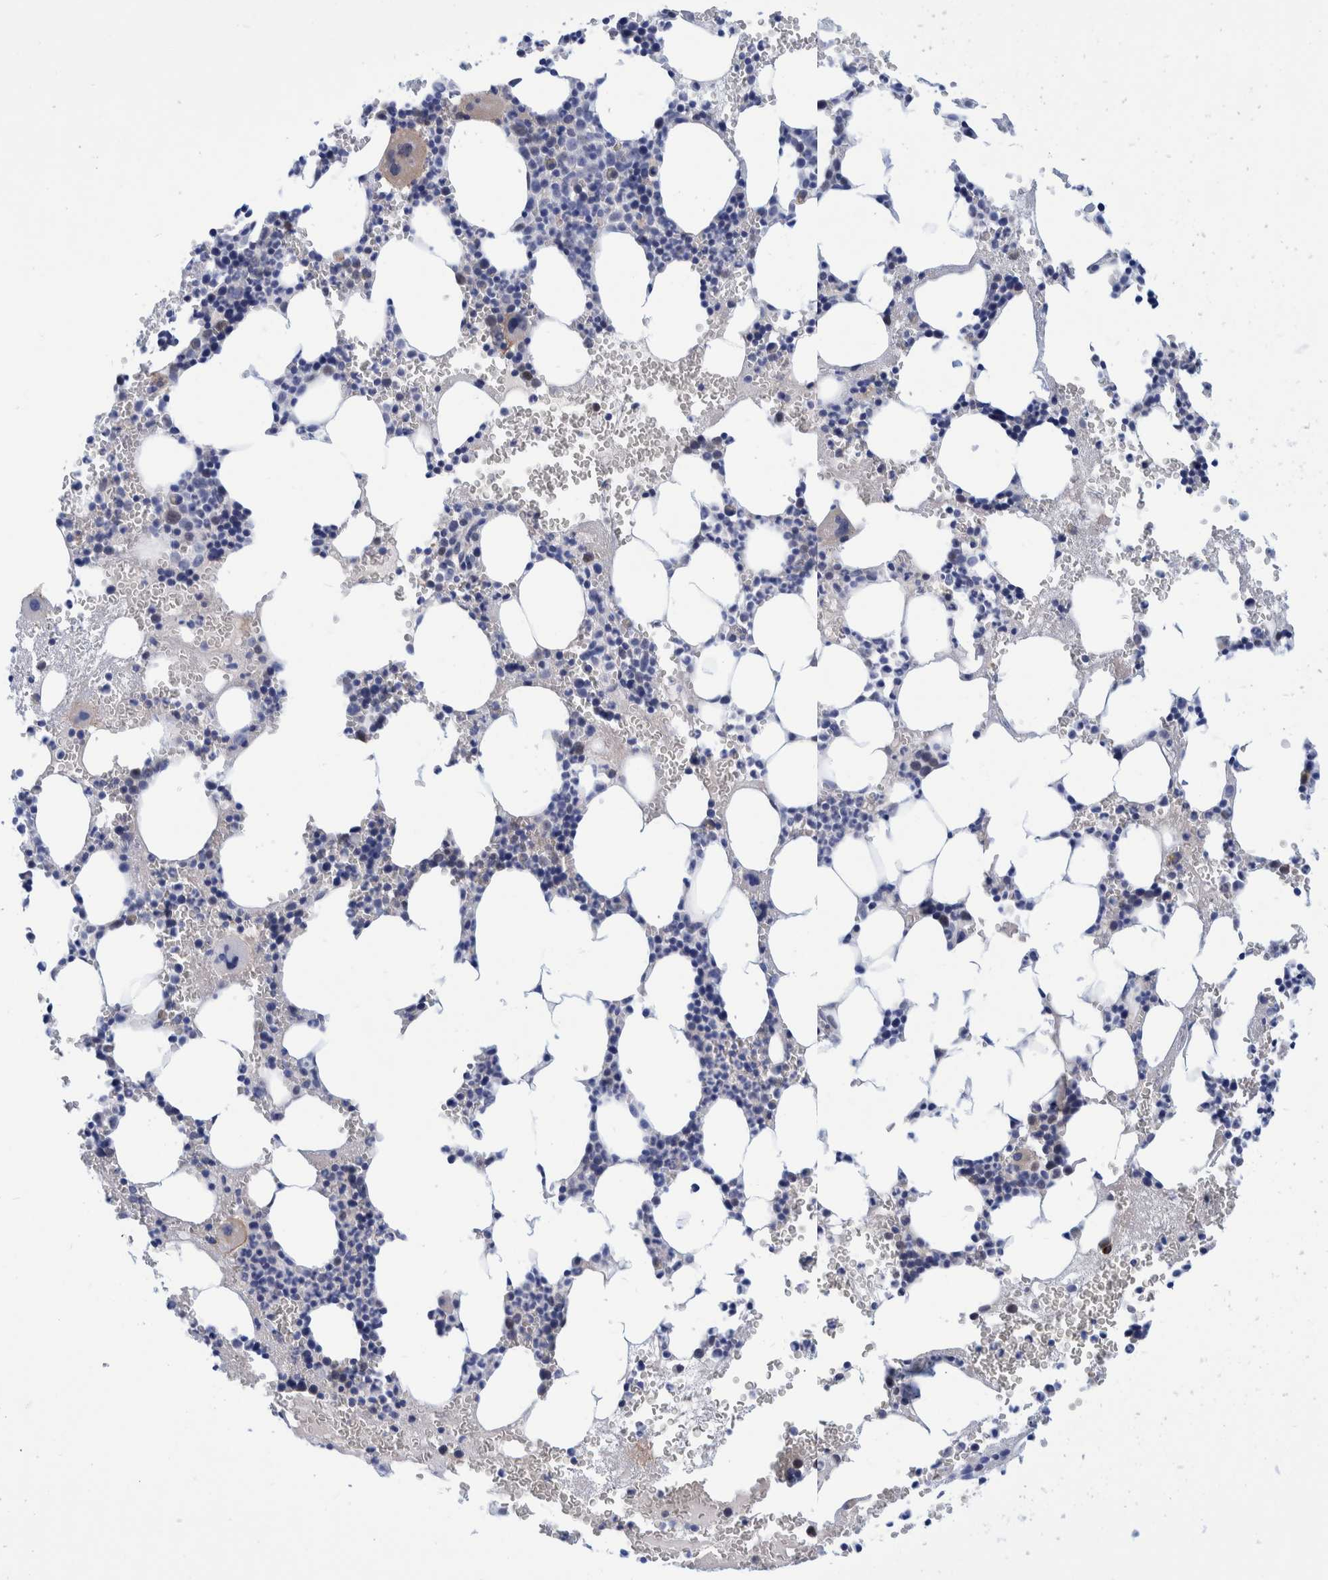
{"staining": {"intensity": "negative", "quantity": "none", "location": "none"}, "tissue": "bone marrow", "cell_type": "Hematopoietic cells", "image_type": "normal", "snomed": [{"axis": "morphology", "description": "Normal tissue, NOS"}, {"axis": "morphology", "description": "Inflammation, NOS"}, {"axis": "topography", "description": "Bone marrow"}], "caption": "DAB (3,3'-diaminobenzidine) immunohistochemical staining of normal human bone marrow reveals no significant expression in hematopoietic cells.", "gene": "PFAS", "patient": {"sex": "female", "age": 67}}